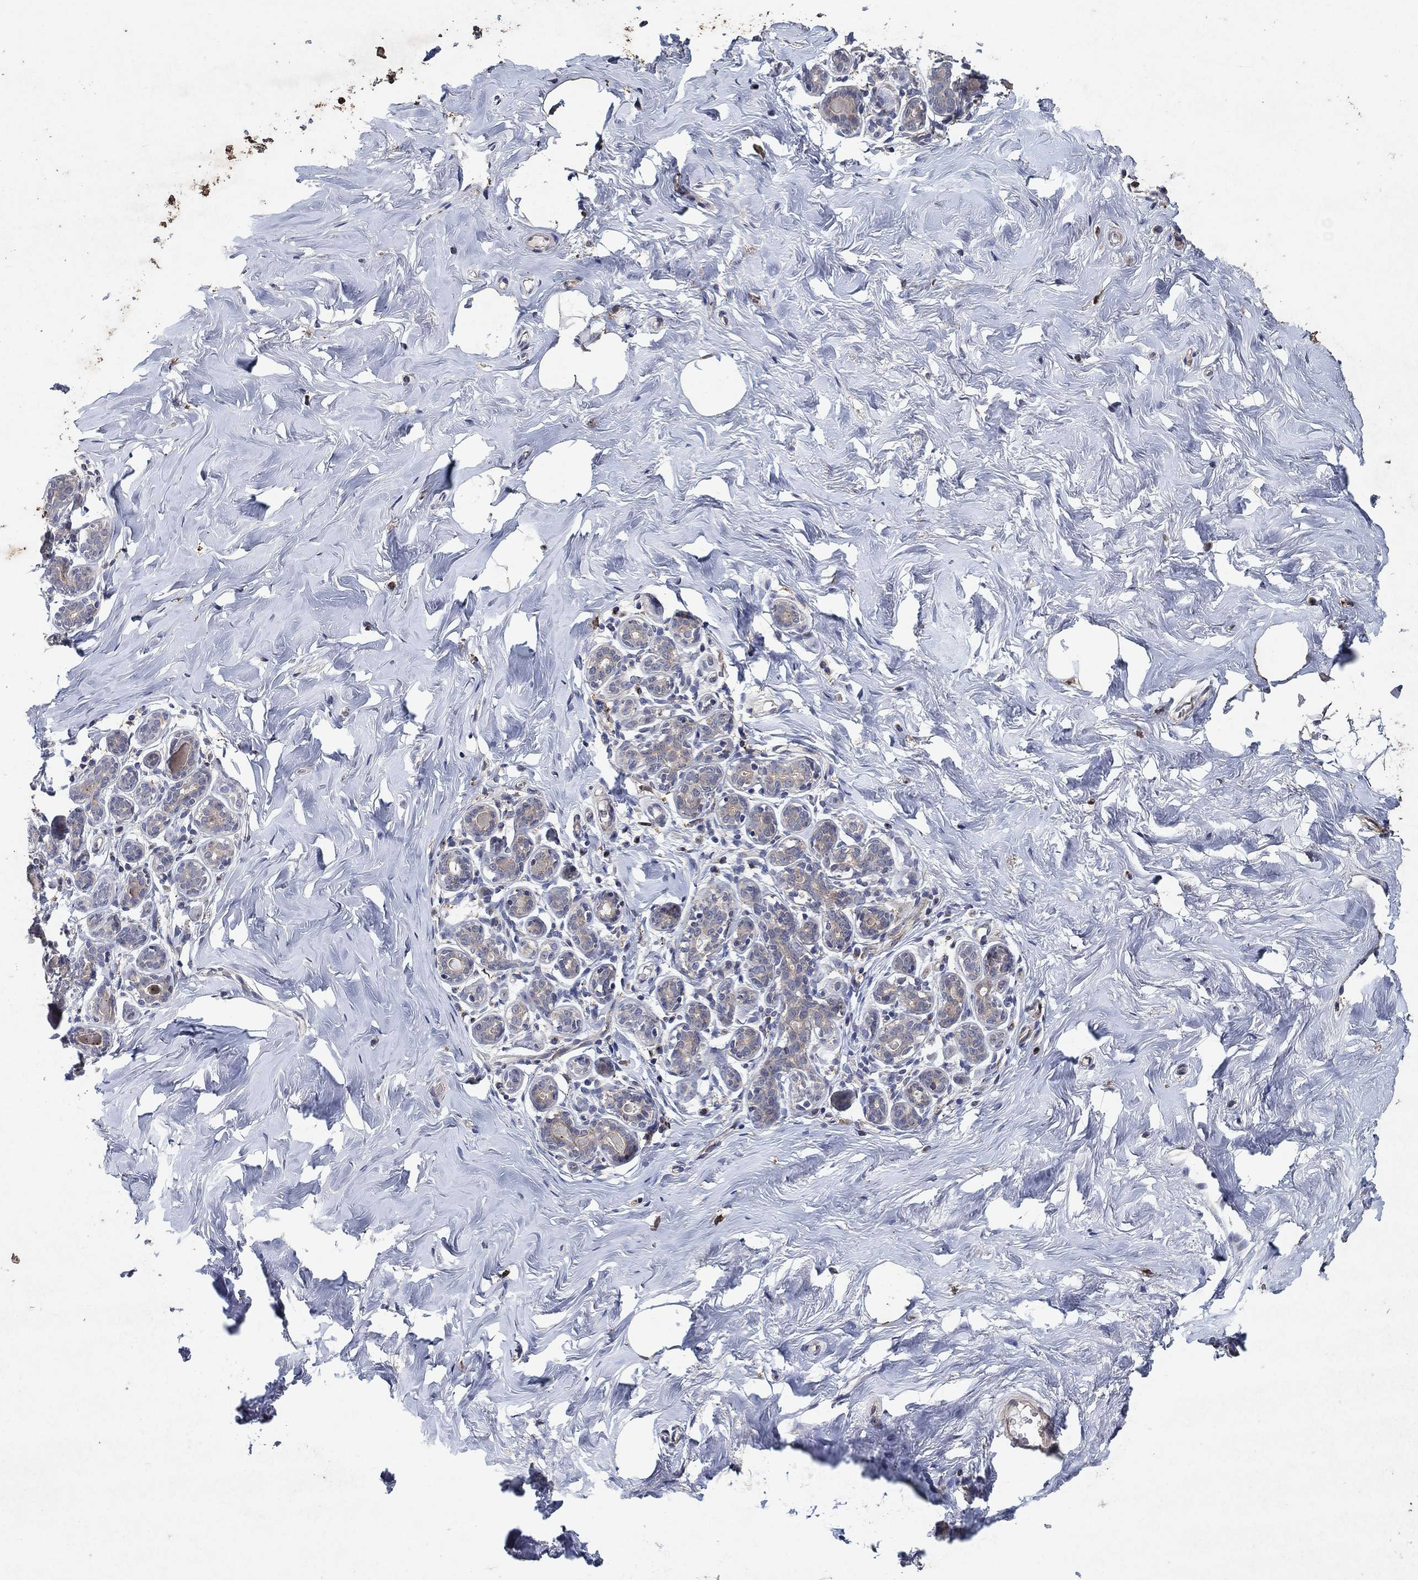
{"staining": {"intensity": "weak", "quantity": "25%-75%", "location": "cytoplasmic/membranous"}, "tissue": "breast", "cell_type": "Adipocytes", "image_type": "normal", "snomed": [{"axis": "morphology", "description": "Normal tissue, NOS"}, {"axis": "topography", "description": "Skin"}, {"axis": "topography", "description": "Breast"}], "caption": "Protein expression analysis of benign breast exhibits weak cytoplasmic/membranous positivity in approximately 25%-75% of adipocytes. (DAB IHC, brown staining for protein, blue staining for nuclei).", "gene": "FRG1", "patient": {"sex": "female", "age": 43}}